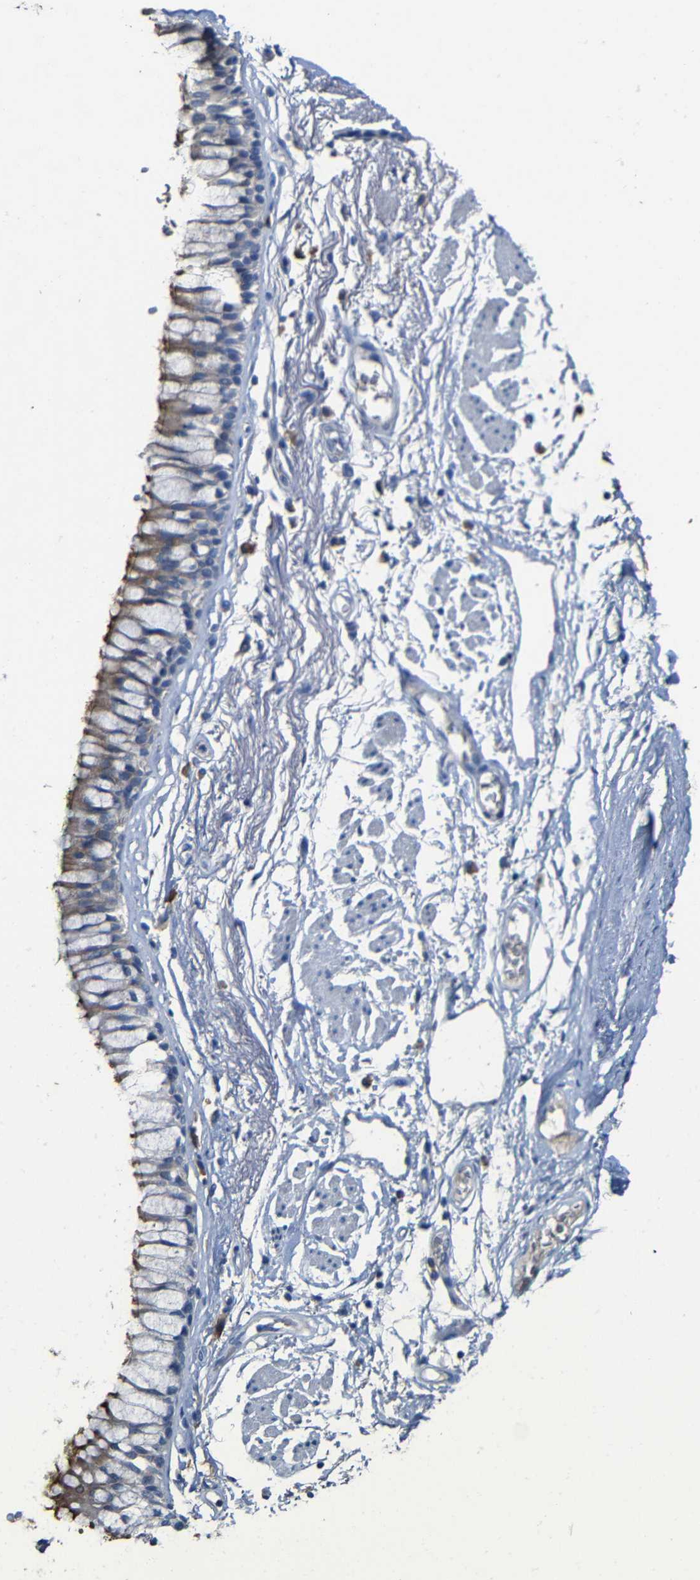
{"staining": {"intensity": "moderate", "quantity": "<25%", "location": "cytoplasmic/membranous"}, "tissue": "adipose tissue", "cell_type": "Adipocytes", "image_type": "normal", "snomed": [{"axis": "morphology", "description": "Normal tissue, NOS"}, {"axis": "topography", "description": "Cartilage tissue"}, {"axis": "topography", "description": "Bronchus"}], "caption": "Adipose tissue stained with DAB (3,3'-diaminobenzidine) IHC shows low levels of moderate cytoplasmic/membranous staining in approximately <25% of adipocytes. The protein is shown in brown color, while the nuclei are stained blue.", "gene": "ACKR2", "patient": {"sex": "female", "age": 73}}